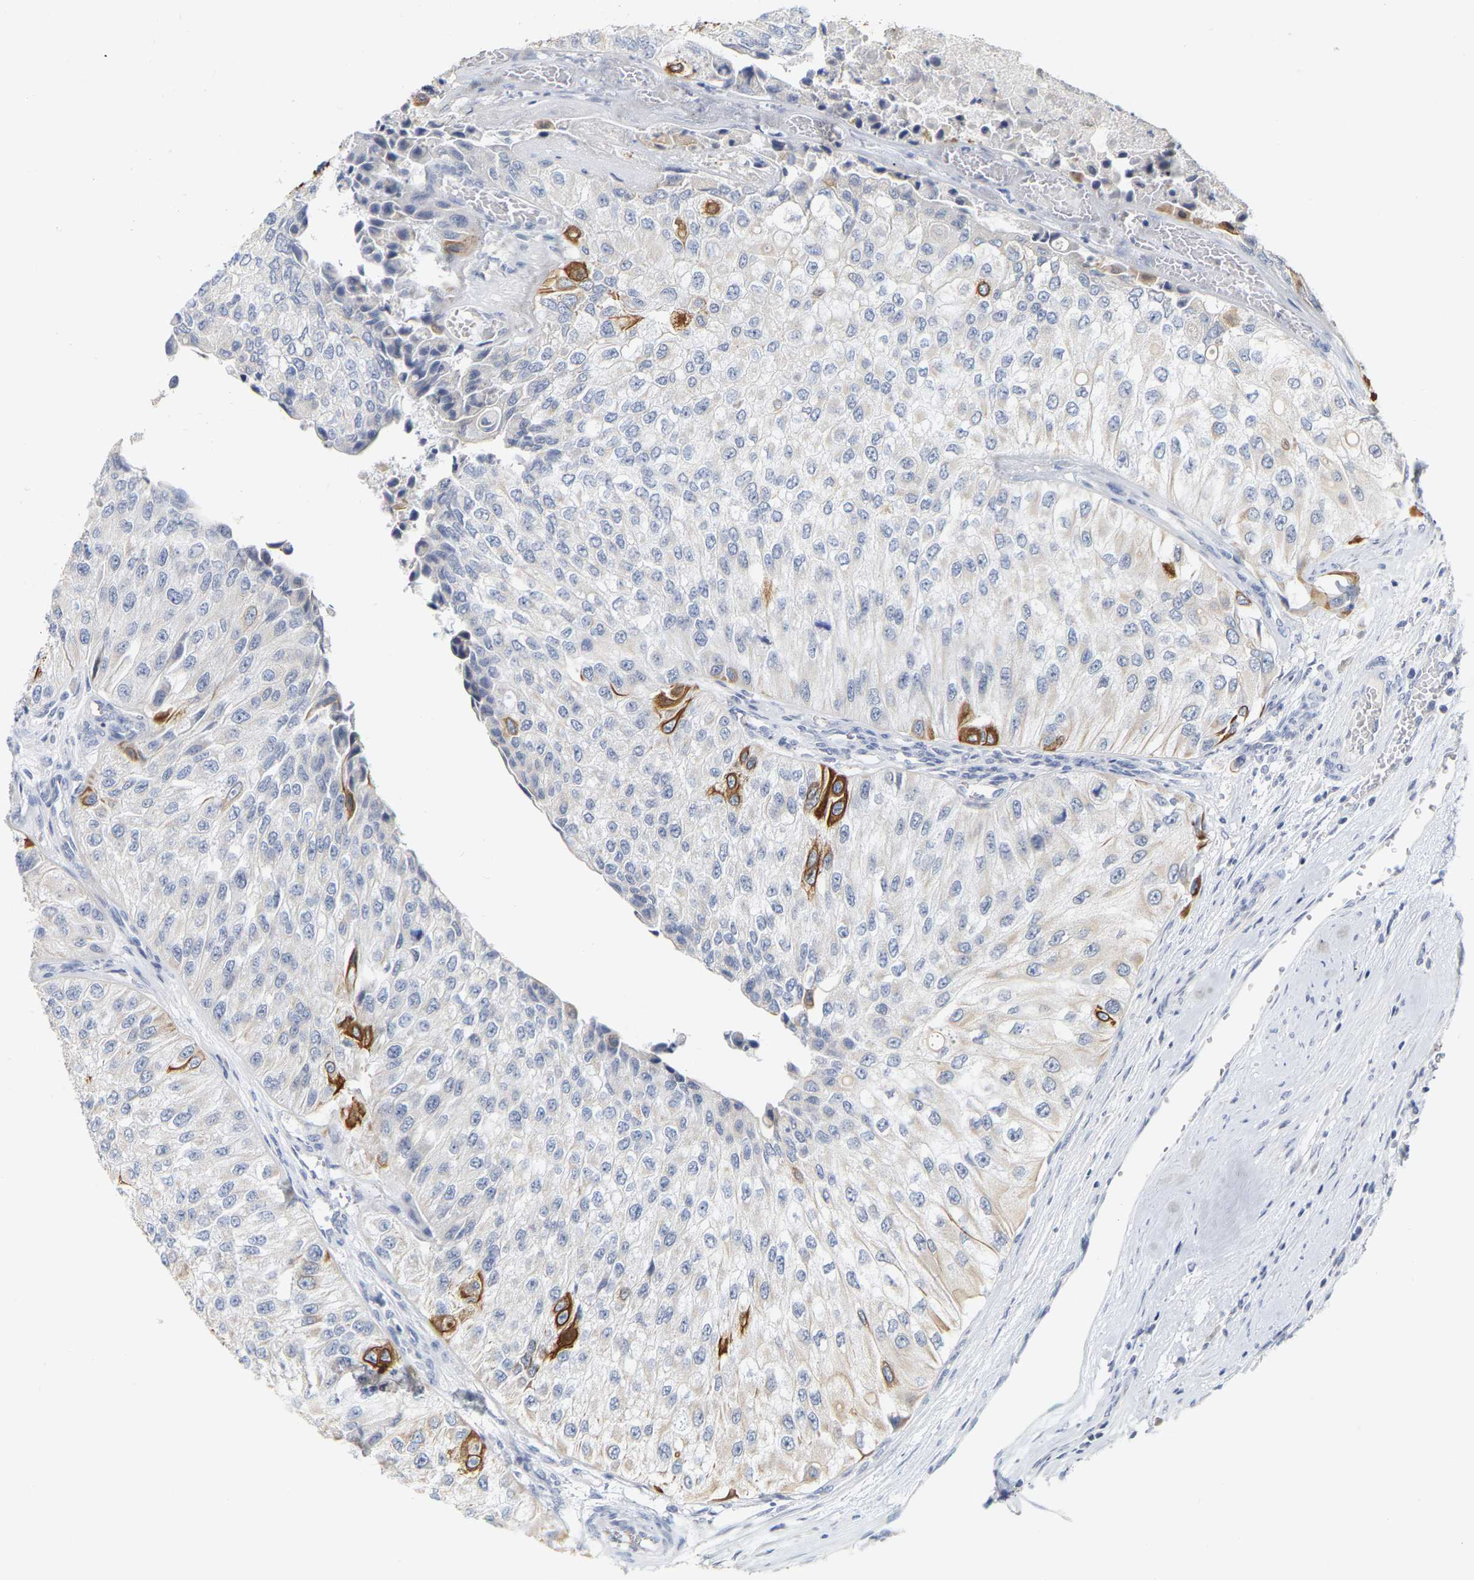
{"staining": {"intensity": "strong", "quantity": "<25%", "location": "cytoplasmic/membranous"}, "tissue": "urothelial cancer", "cell_type": "Tumor cells", "image_type": "cancer", "snomed": [{"axis": "morphology", "description": "Urothelial carcinoma, High grade"}, {"axis": "topography", "description": "Kidney"}, {"axis": "topography", "description": "Urinary bladder"}], "caption": "Urothelial carcinoma (high-grade) stained with a brown dye reveals strong cytoplasmic/membranous positive expression in approximately <25% of tumor cells.", "gene": "KRT76", "patient": {"sex": "male", "age": 77}}